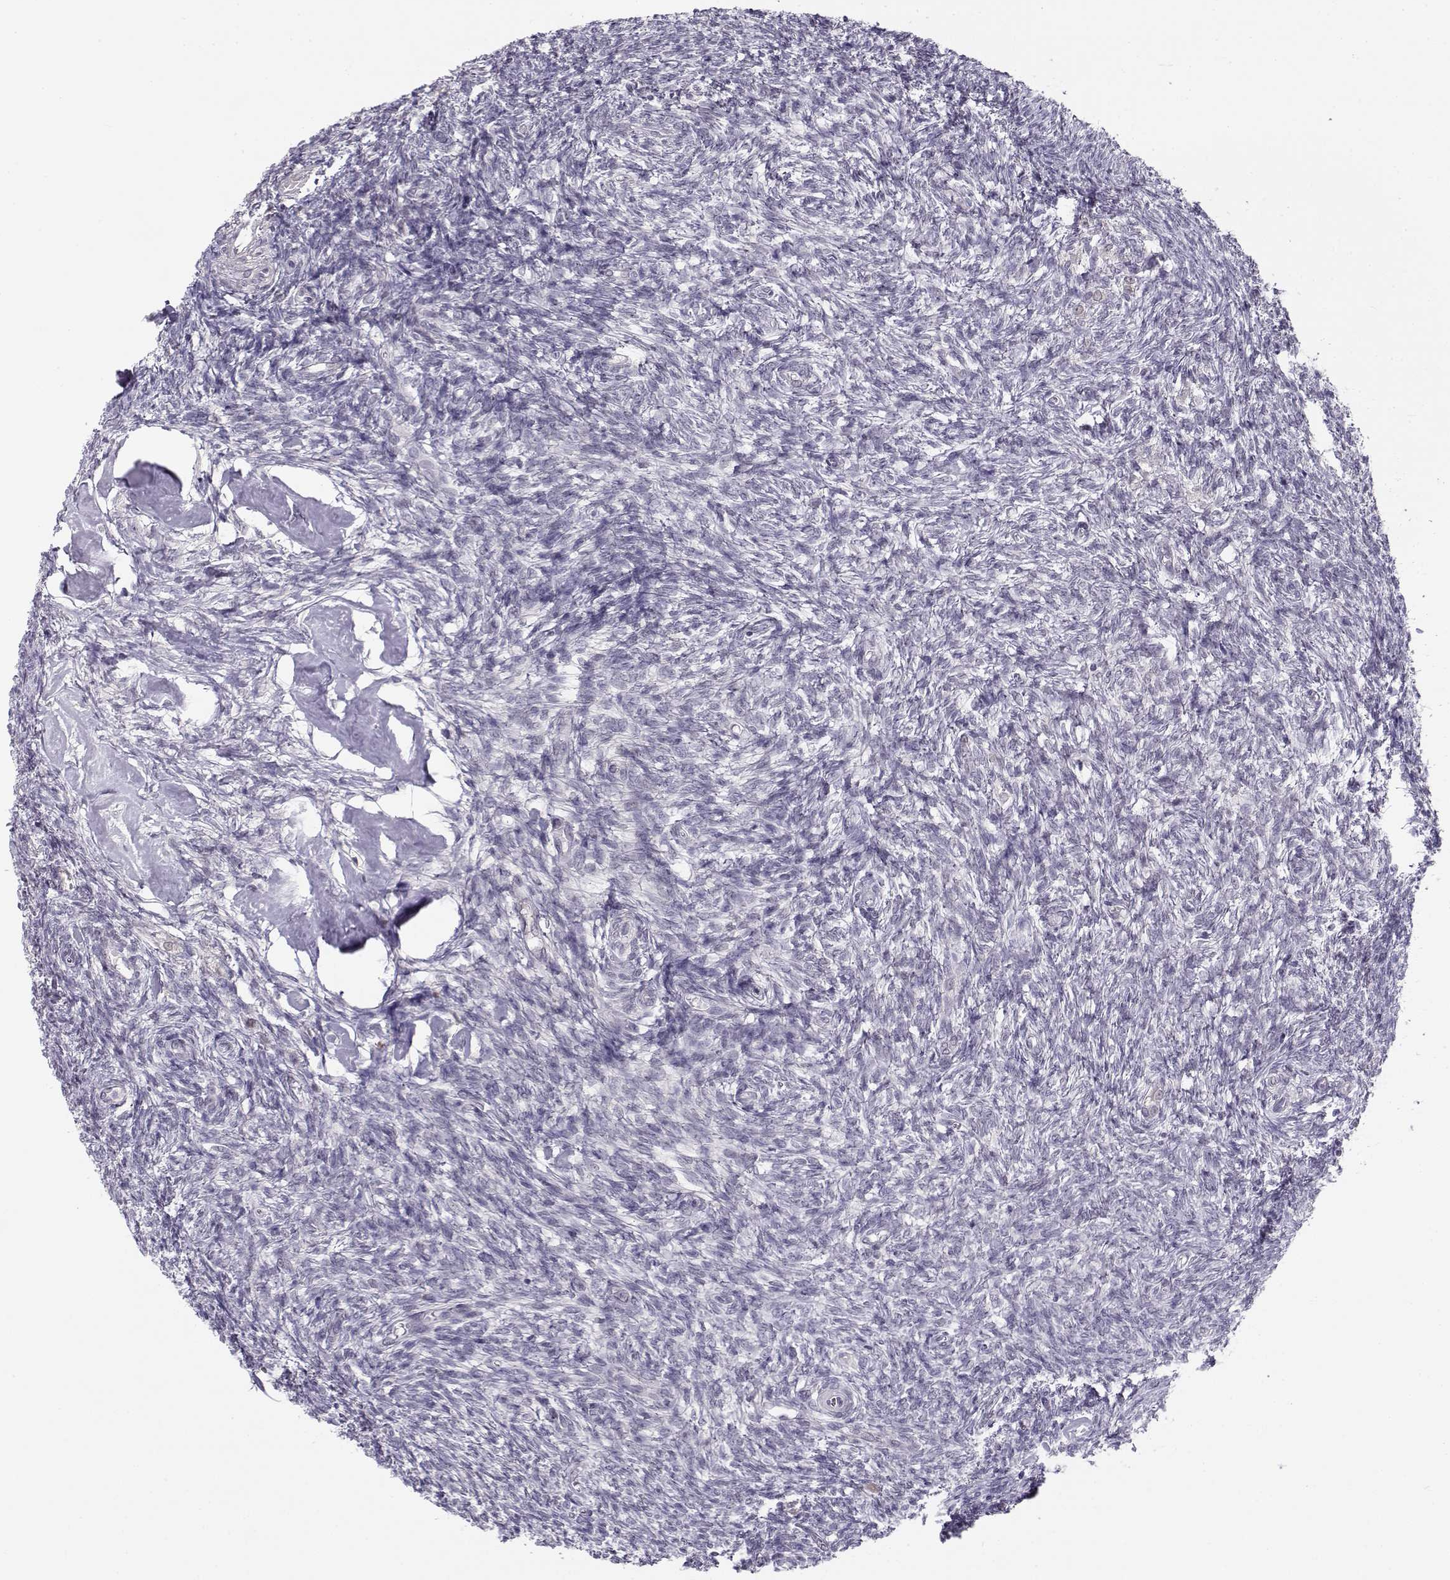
{"staining": {"intensity": "negative", "quantity": "none", "location": "none"}, "tissue": "ovary", "cell_type": "Follicle cells", "image_type": "normal", "snomed": [{"axis": "morphology", "description": "Normal tissue, NOS"}, {"axis": "topography", "description": "Ovary"}], "caption": "Protein analysis of unremarkable ovary shows no significant staining in follicle cells. (Stains: DAB (3,3'-diaminobenzidine) immunohistochemistry (IHC) with hematoxylin counter stain, Microscopy: brightfield microscopy at high magnification).", "gene": "C16orf86", "patient": {"sex": "female", "age": 43}}